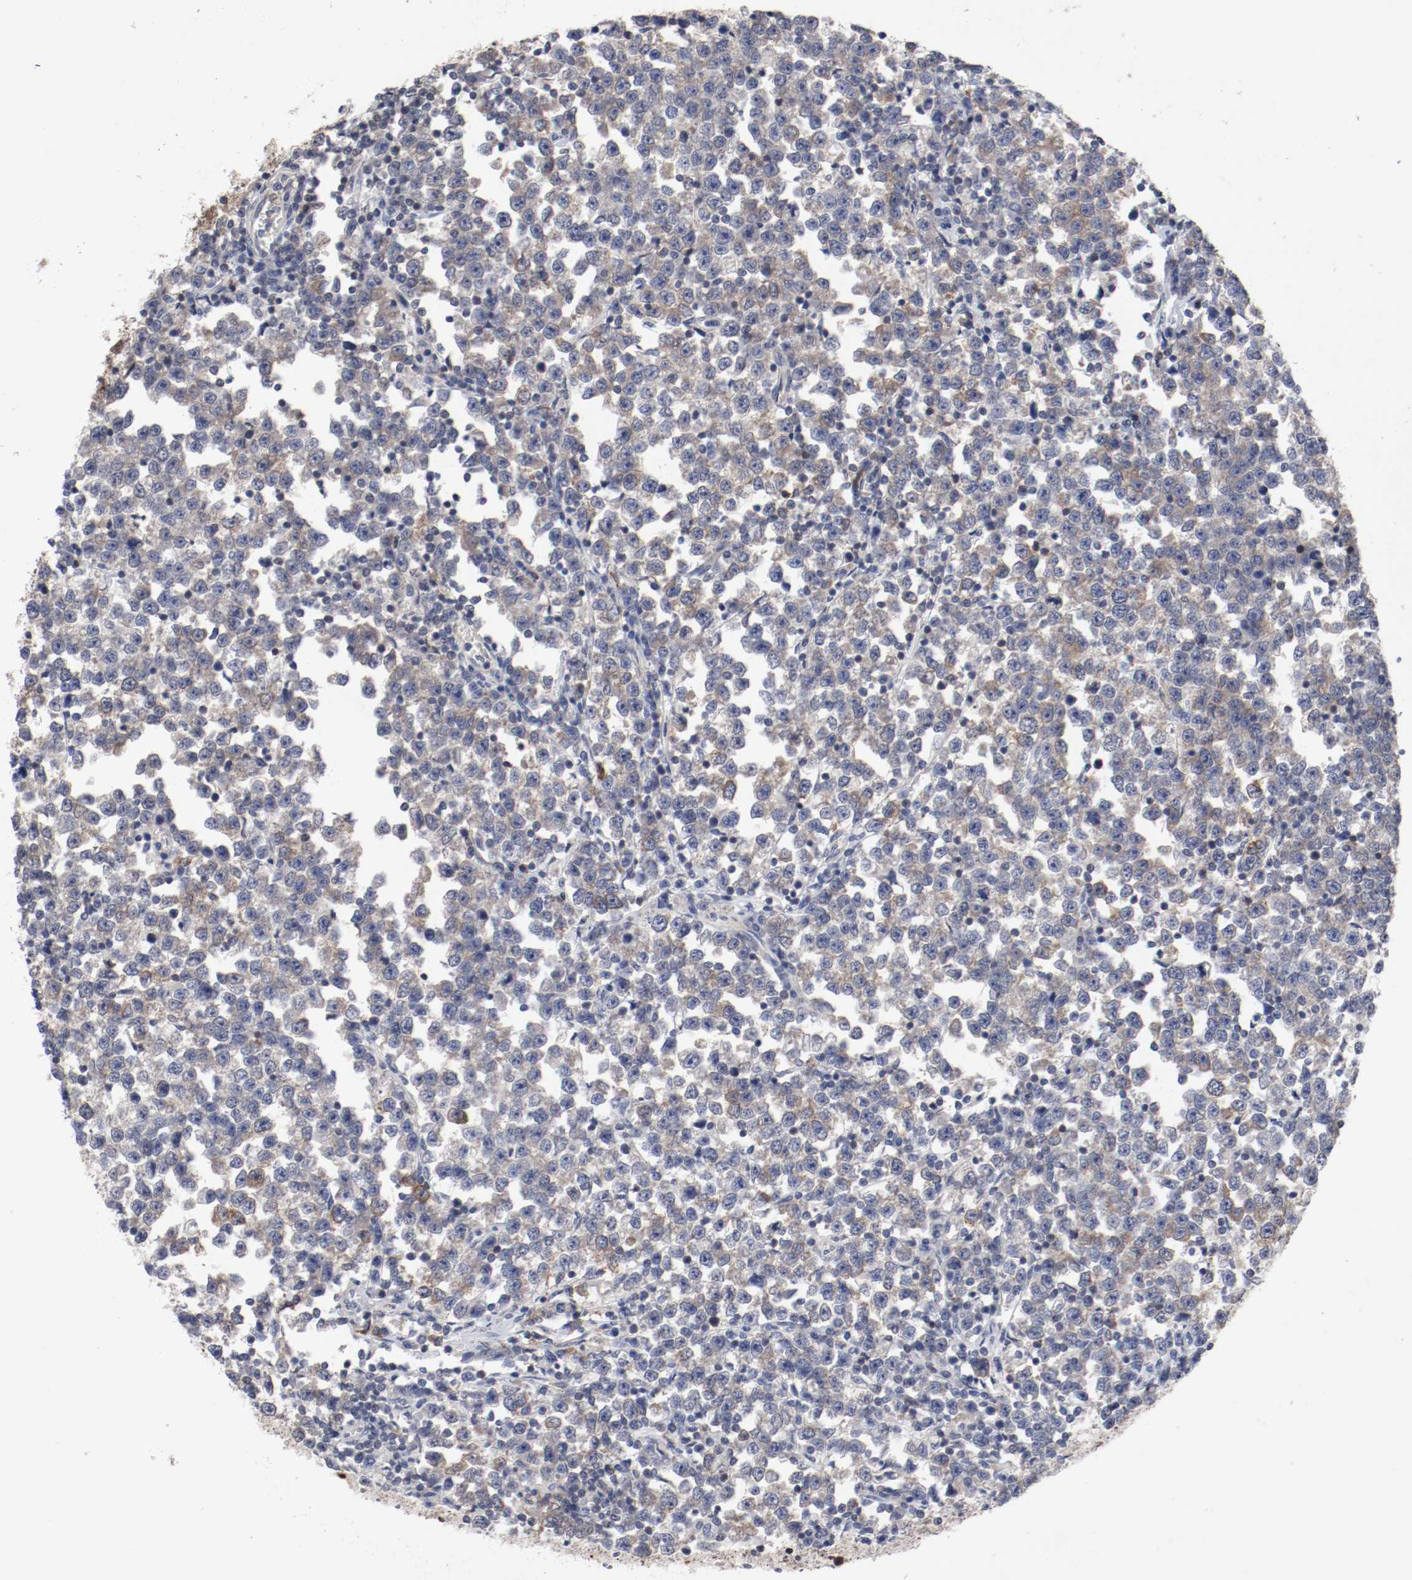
{"staining": {"intensity": "weak", "quantity": "25%-75%", "location": "cytoplasmic/membranous"}, "tissue": "testis cancer", "cell_type": "Tumor cells", "image_type": "cancer", "snomed": [{"axis": "morphology", "description": "Seminoma, NOS"}, {"axis": "topography", "description": "Testis"}], "caption": "High-power microscopy captured an immunohistochemistry (IHC) micrograph of testis cancer (seminoma), revealing weak cytoplasmic/membranous staining in approximately 25%-75% of tumor cells.", "gene": "CBL", "patient": {"sex": "male", "age": 43}}